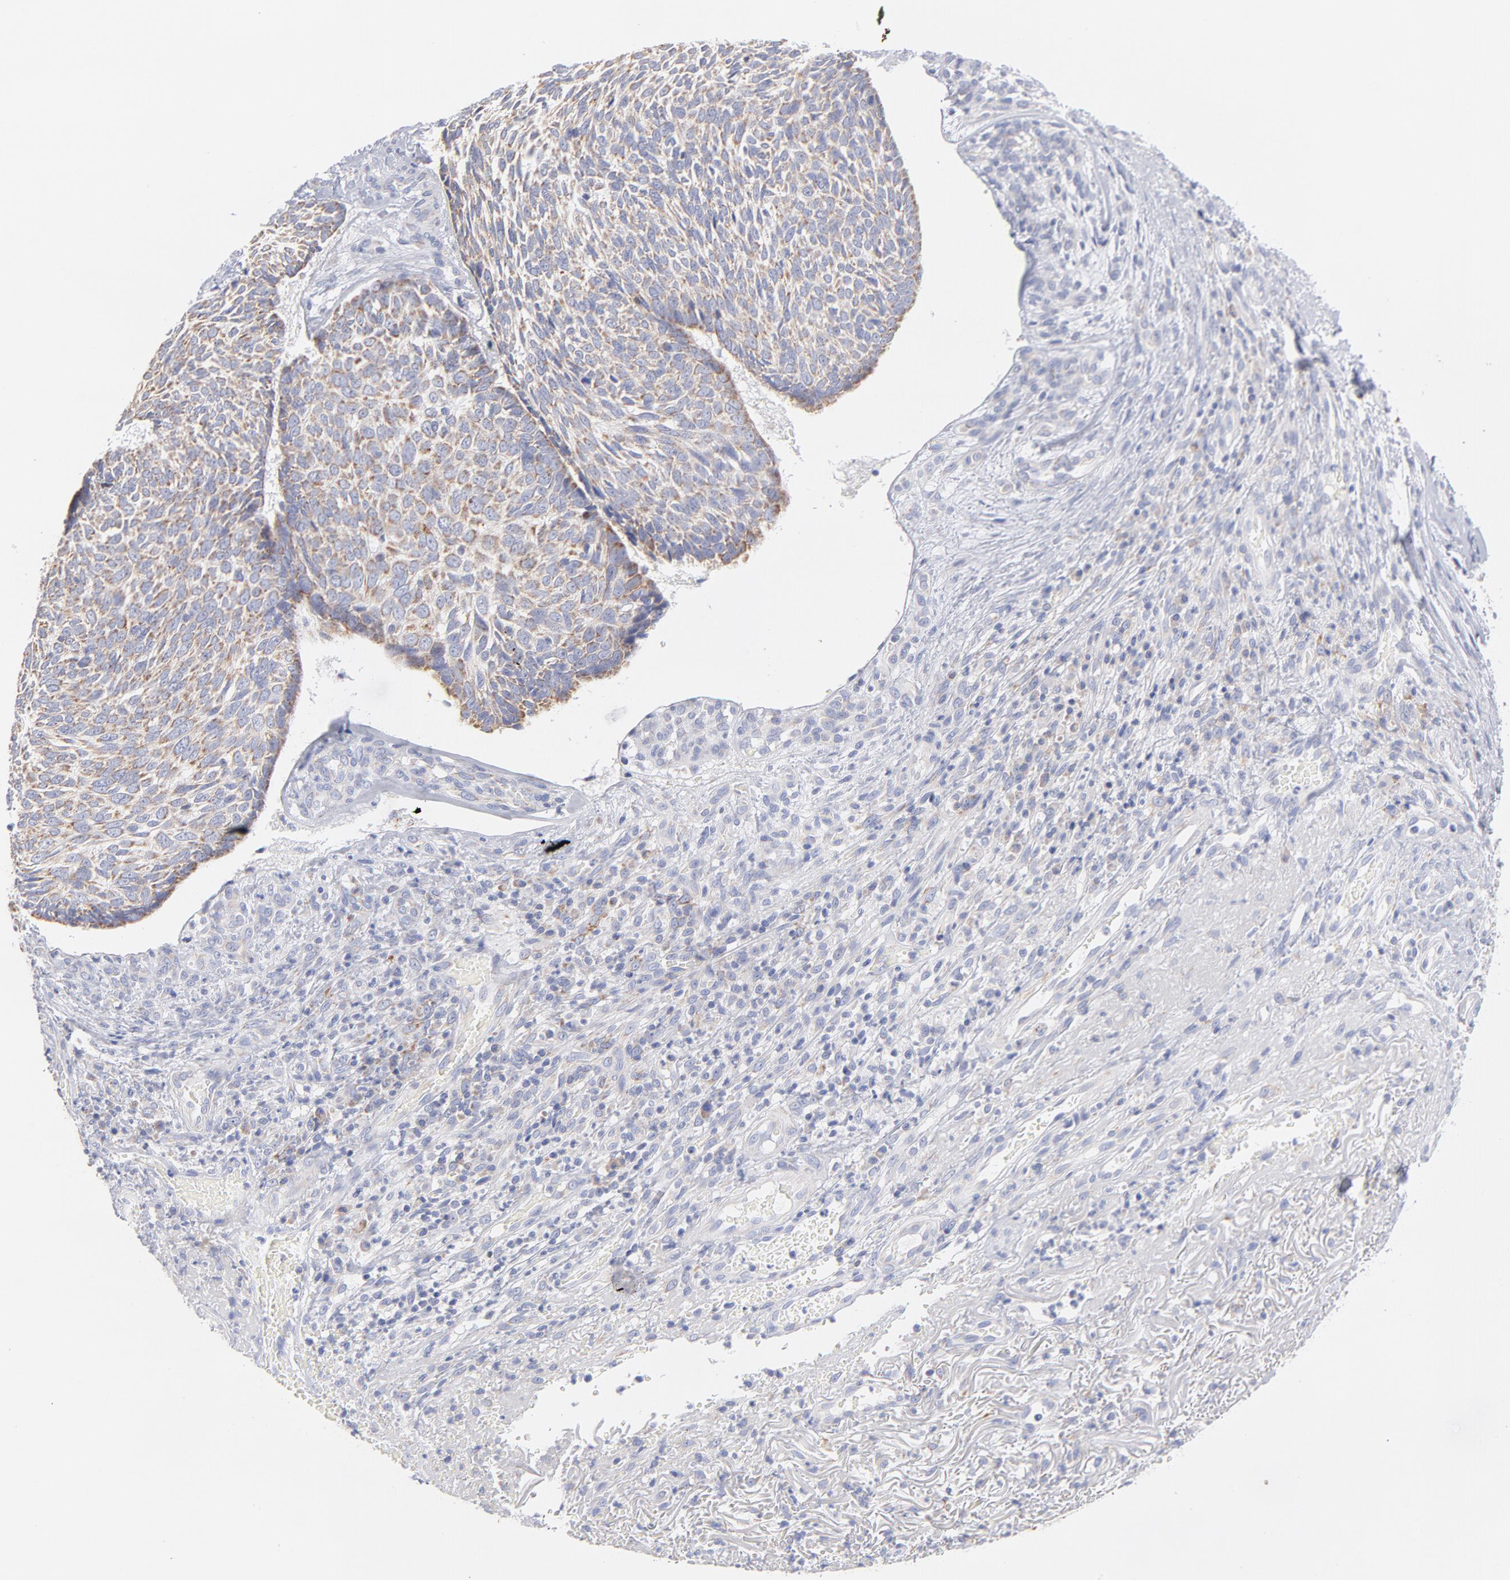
{"staining": {"intensity": "weak", "quantity": "<25%", "location": "cytoplasmic/membranous"}, "tissue": "skin cancer", "cell_type": "Tumor cells", "image_type": "cancer", "snomed": [{"axis": "morphology", "description": "Basal cell carcinoma"}, {"axis": "topography", "description": "Skin"}], "caption": "Immunohistochemical staining of skin basal cell carcinoma shows no significant staining in tumor cells.", "gene": "TIMM8A", "patient": {"sex": "male", "age": 72}}